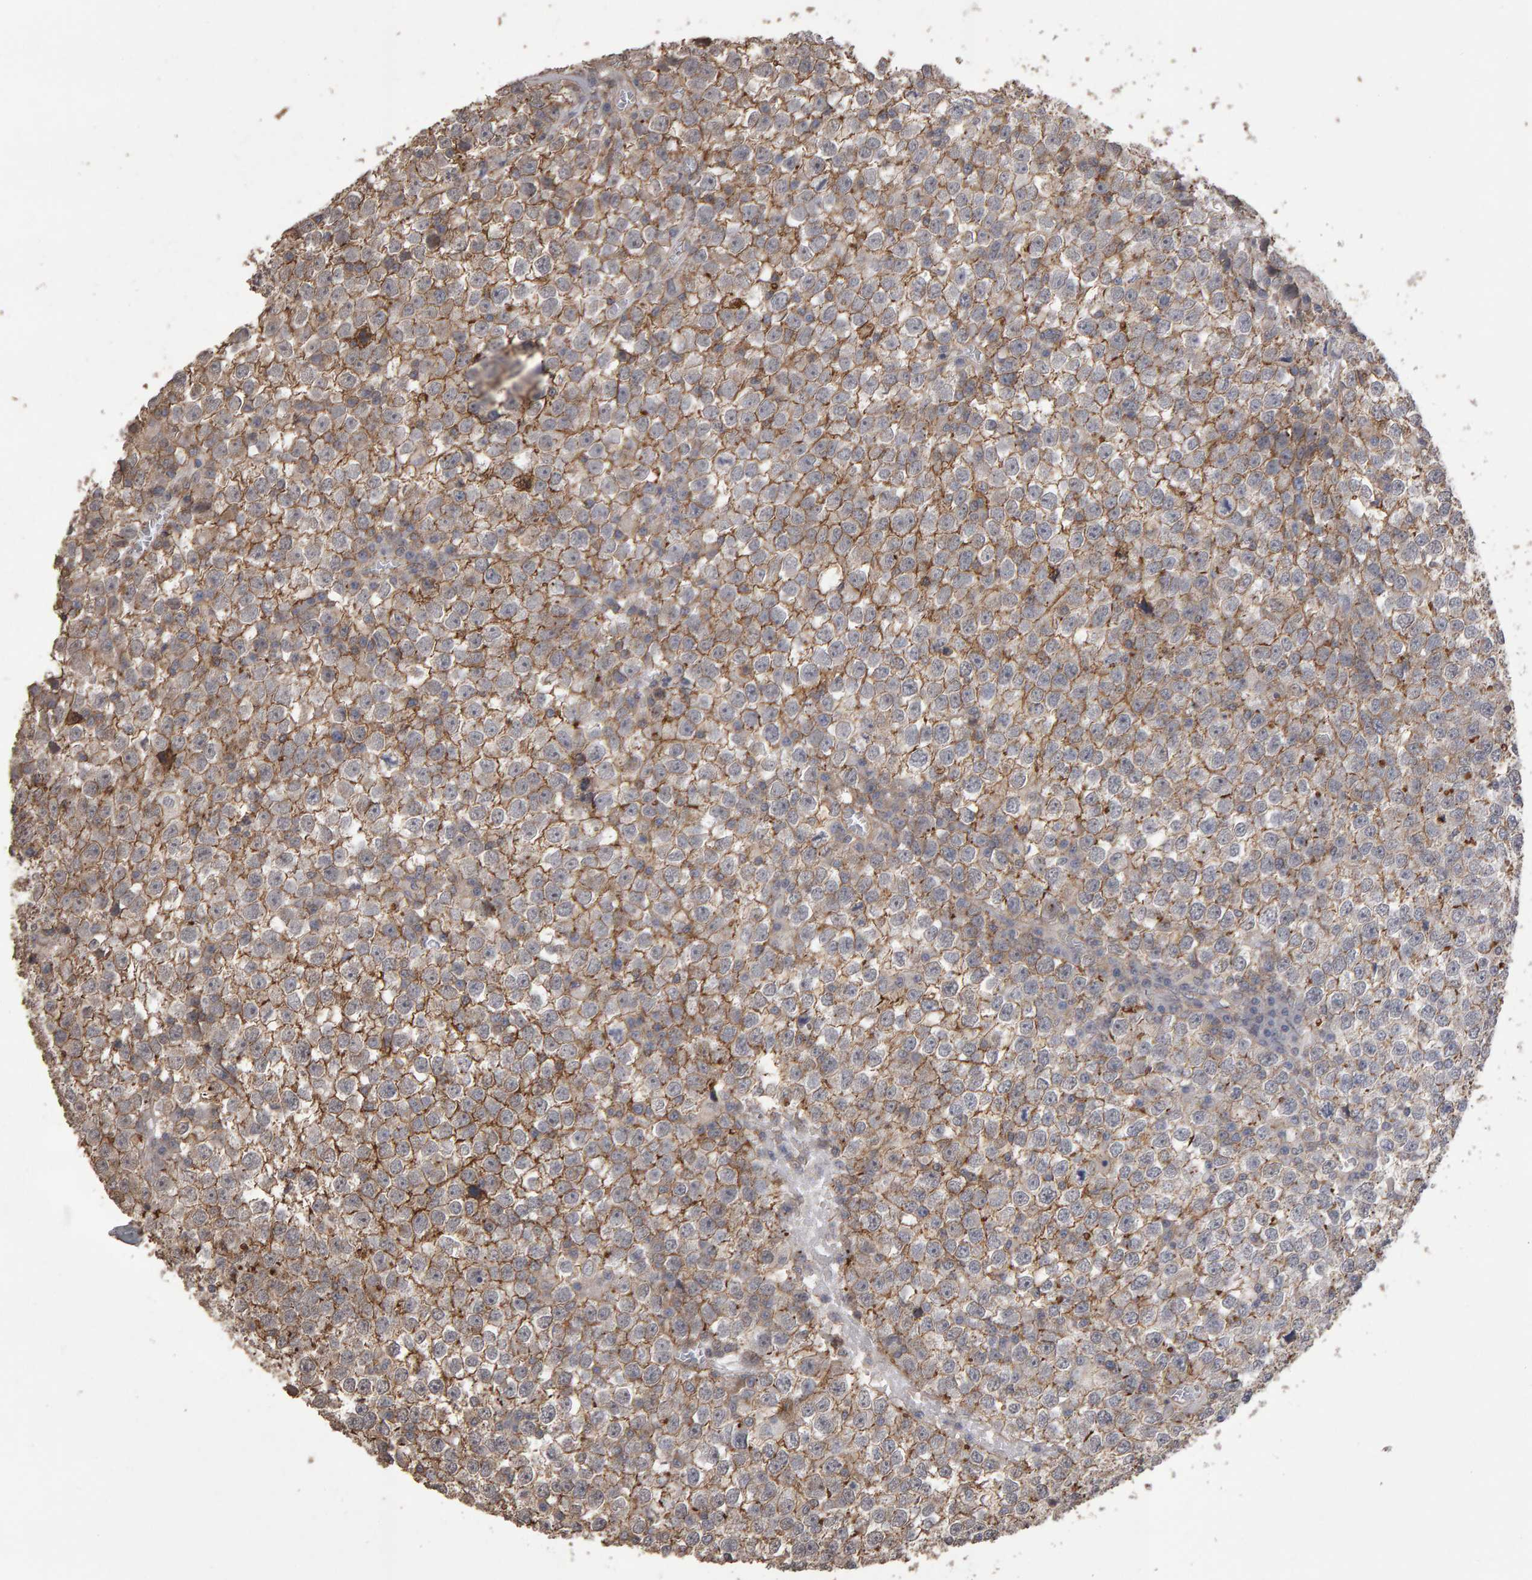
{"staining": {"intensity": "moderate", "quantity": ">75%", "location": "cytoplasmic/membranous"}, "tissue": "testis cancer", "cell_type": "Tumor cells", "image_type": "cancer", "snomed": [{"axis": "morphology", "description": "Seminoma, NOS"}, {"axis": "topography", "description": "Testis"}], "caption": "Immunohistochemistry image of human testis cancer (seminoma) stained for a protein (brown), which shows medium levels of moderate cytoplasmic/membranous expression in approximately >75% of tumor cells.", "gene": "SCRIB", "patient": {"sex": "male", "age": 65}}